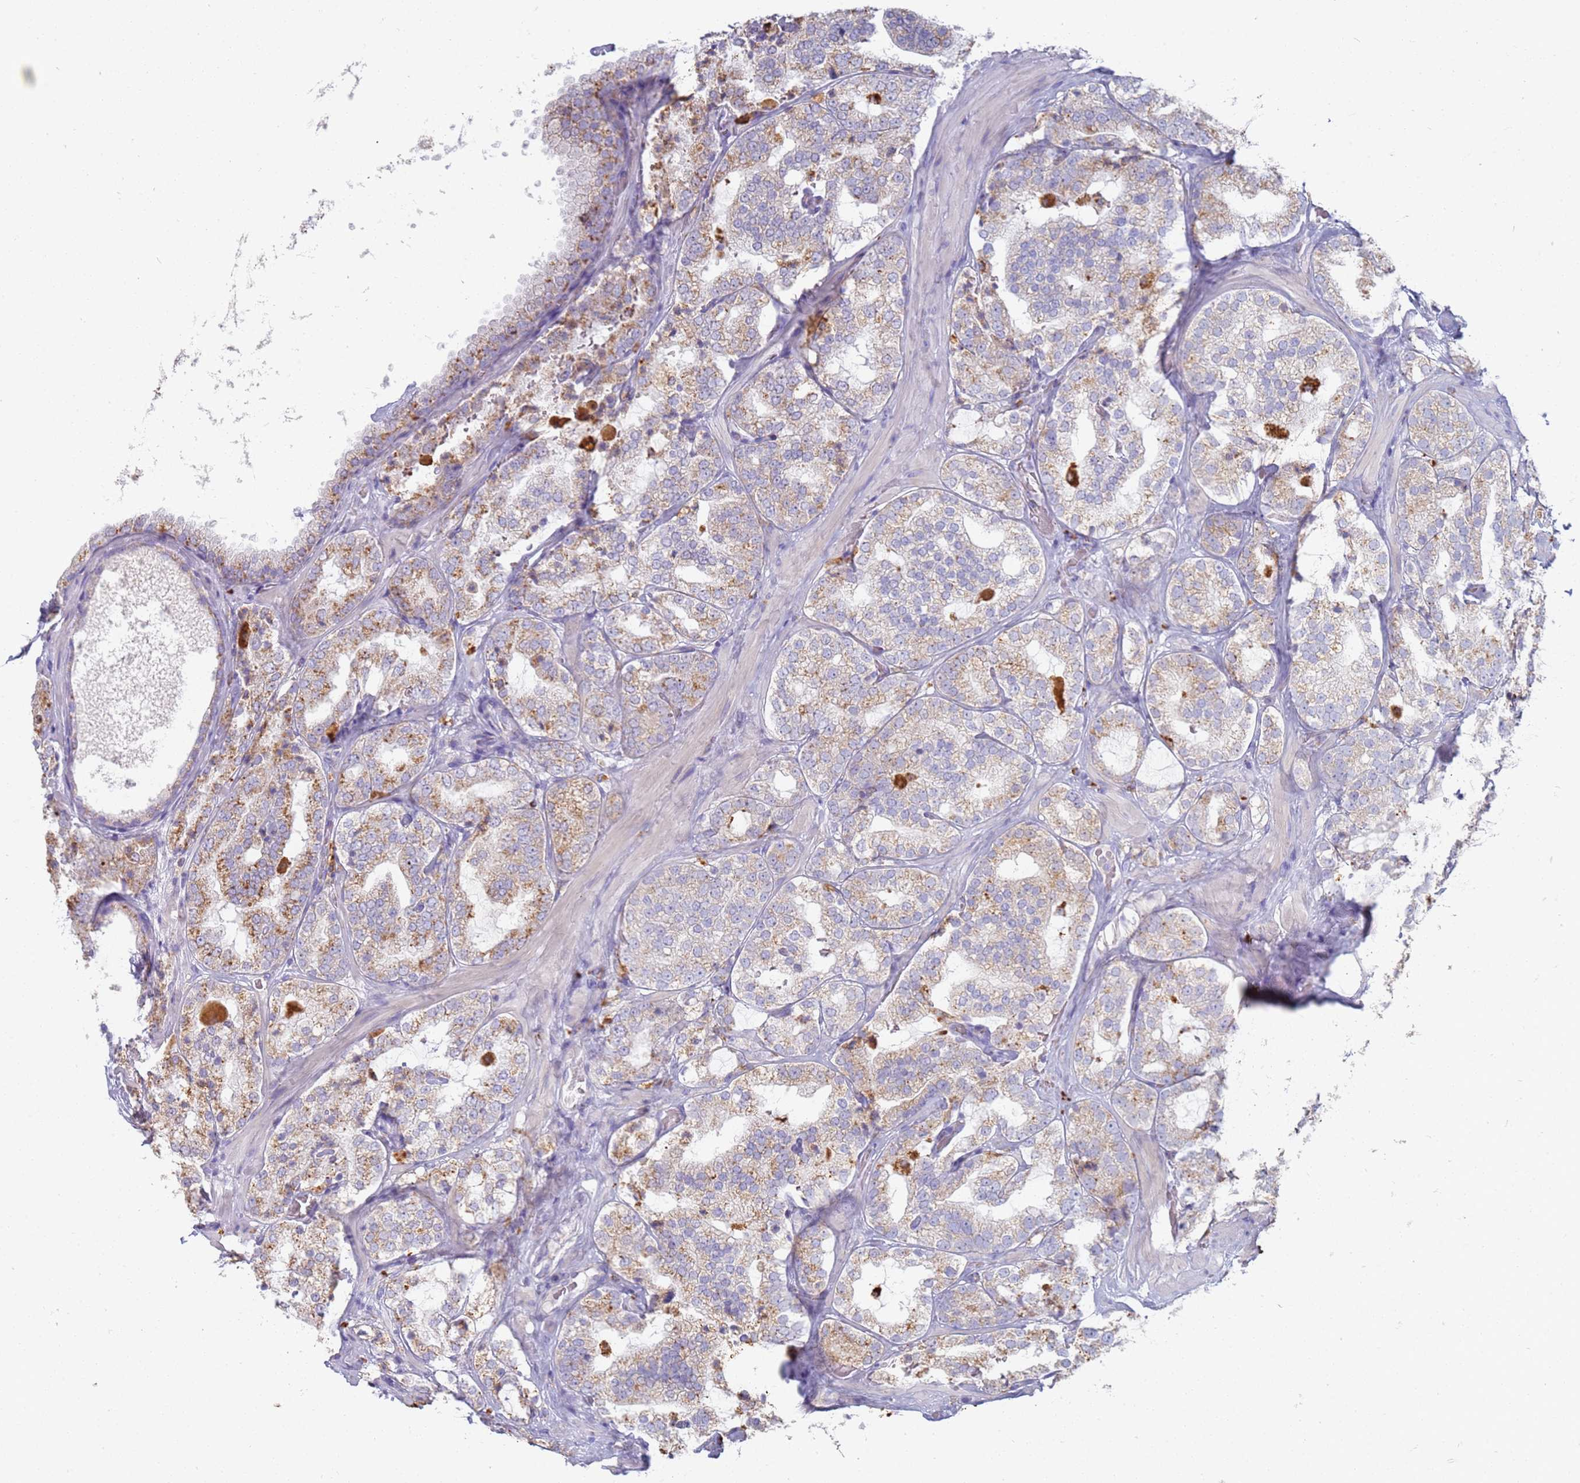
{"staining": {"intensity": "moderate", "quantity": "25%-75%", "location": "cytoplasmic/membranous"}, "tissue": "prostate cancer", "cell_type": "Tumor cells", "image_type": "cancer", "snomed": [{"axis": "morphology", "description": "Adenocarcinoma, High grade"}, {"axis": "topography", "description": "Prostate"}], "caption": "Prostate cancer stained for a protein exhibits moderate cytoplasmic/membranous positivity in tumor cells.", "gene": "TMEM229B", "patient": {"sex": "male", "age": 64}}